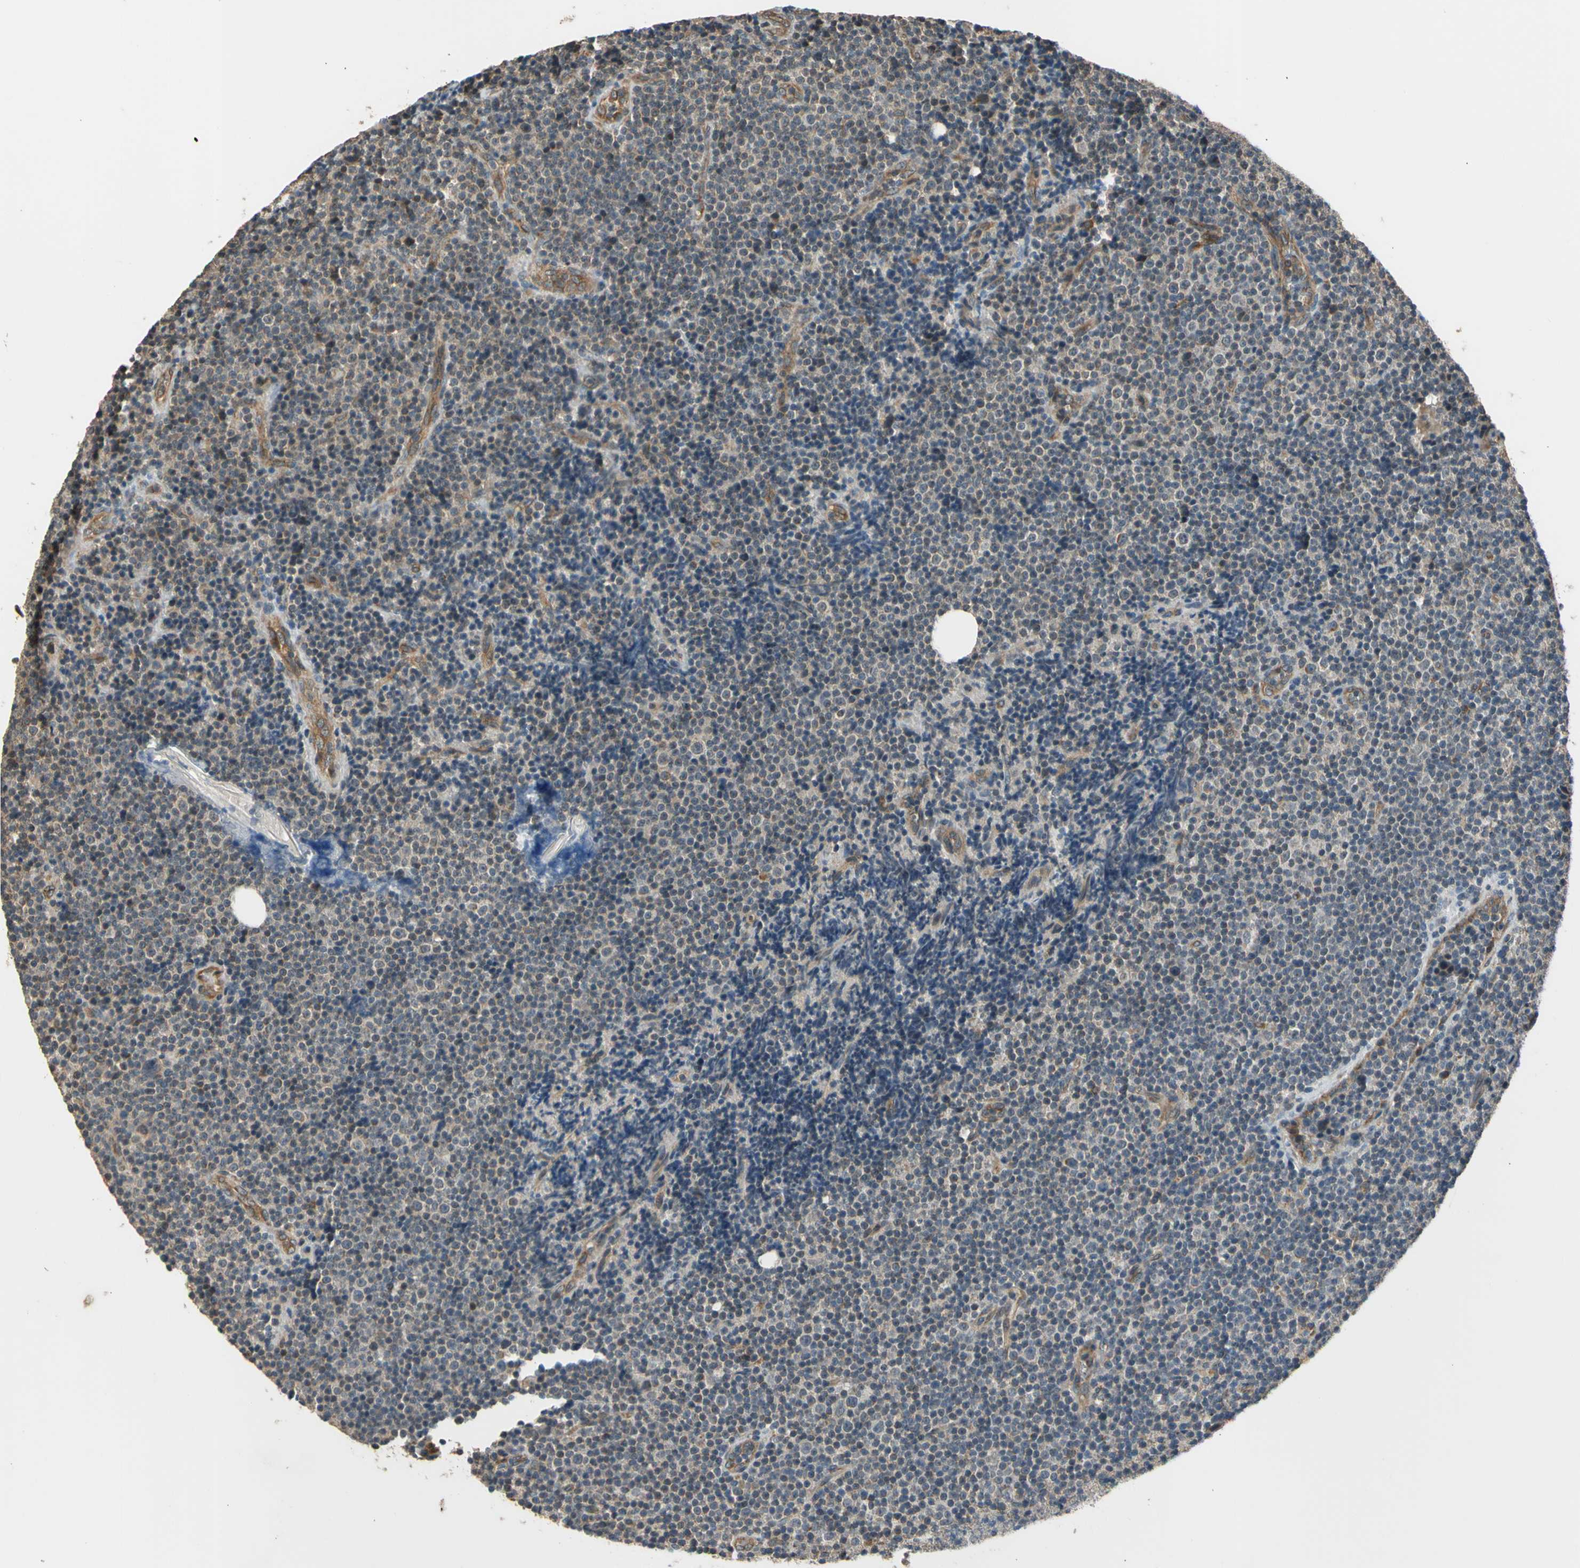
{"staining": {"intensity": "weak", "quantity": "<25%", "location": "cytoplasmic/membranous"}, "tissue": "lymphoma", "cell_type": "Tumor cells", "image_type": "cancer", "snomed": [{"axis": "morphology", "description": "Malignant lymphoma, non-Hodgkin's type, Low grade"}, {"axis": "topography", "description": "Lymph node"}], "caption": "Protein analysis of lymphoma demonstrates no significant positivity in tumor cells. (DAB (3,3'-diaminobenzidine) immunohistochemistry (IHC) with hematoxylin counter stain).", "gene": "EFNB2", "patient": {"sex": "female", "age": 67}}